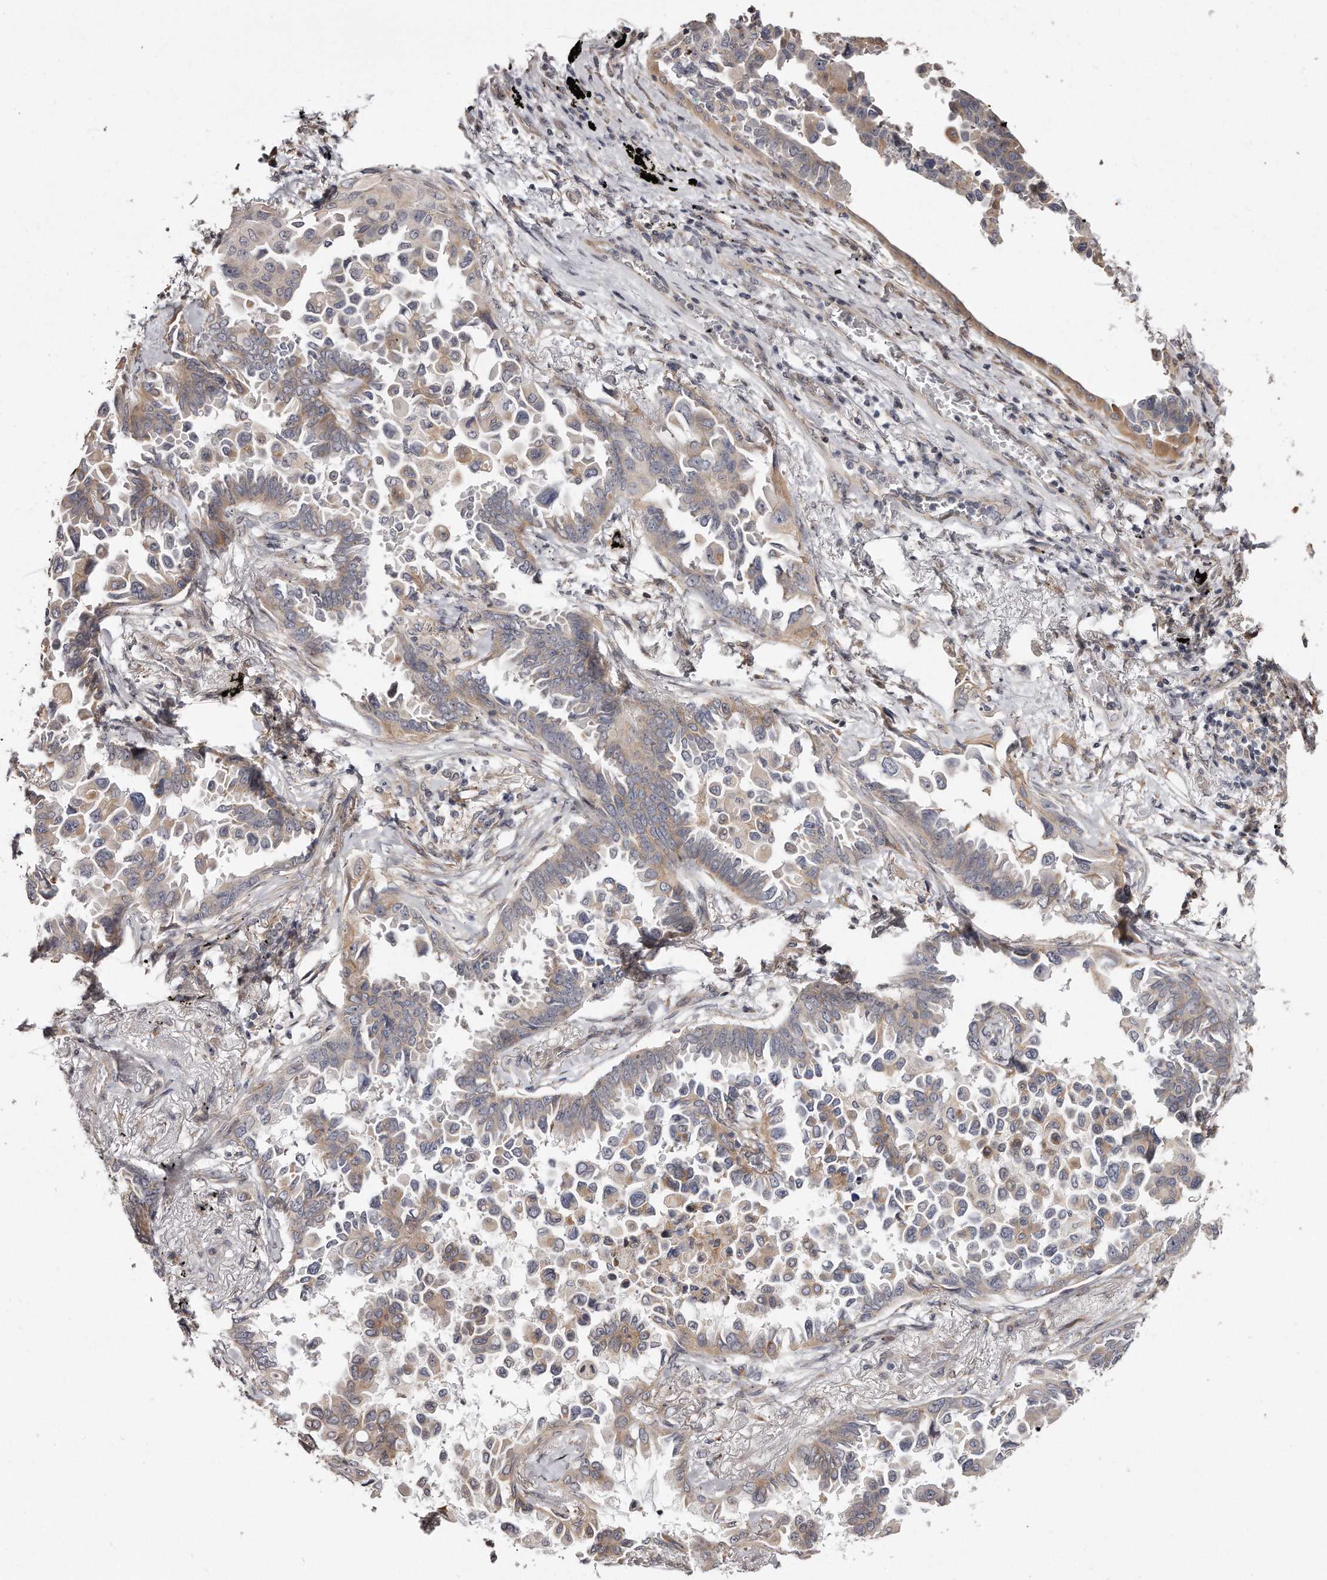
{"staining": {"intensity": "weak", "quantity": "25%-75%", "location": "cytoplasmic/membranous"}, "tissue": "lung cancer", "cell_type": "Tumor cells", "image_type": "cancer", "snomed": [{"axis": "morphology", "description": "Adenocarcinoma, NOS"}, {"axis": "topography", "description": "Lung"}], "caption": "Immunohistochemical staining of lung adenocarcinoma reveals weak cytoplasmic/membranous protein expression in about 25%-75% of tumor cells.", "gene": "TRAPPC14", "patient": {"sex": "female", "age": 67}}